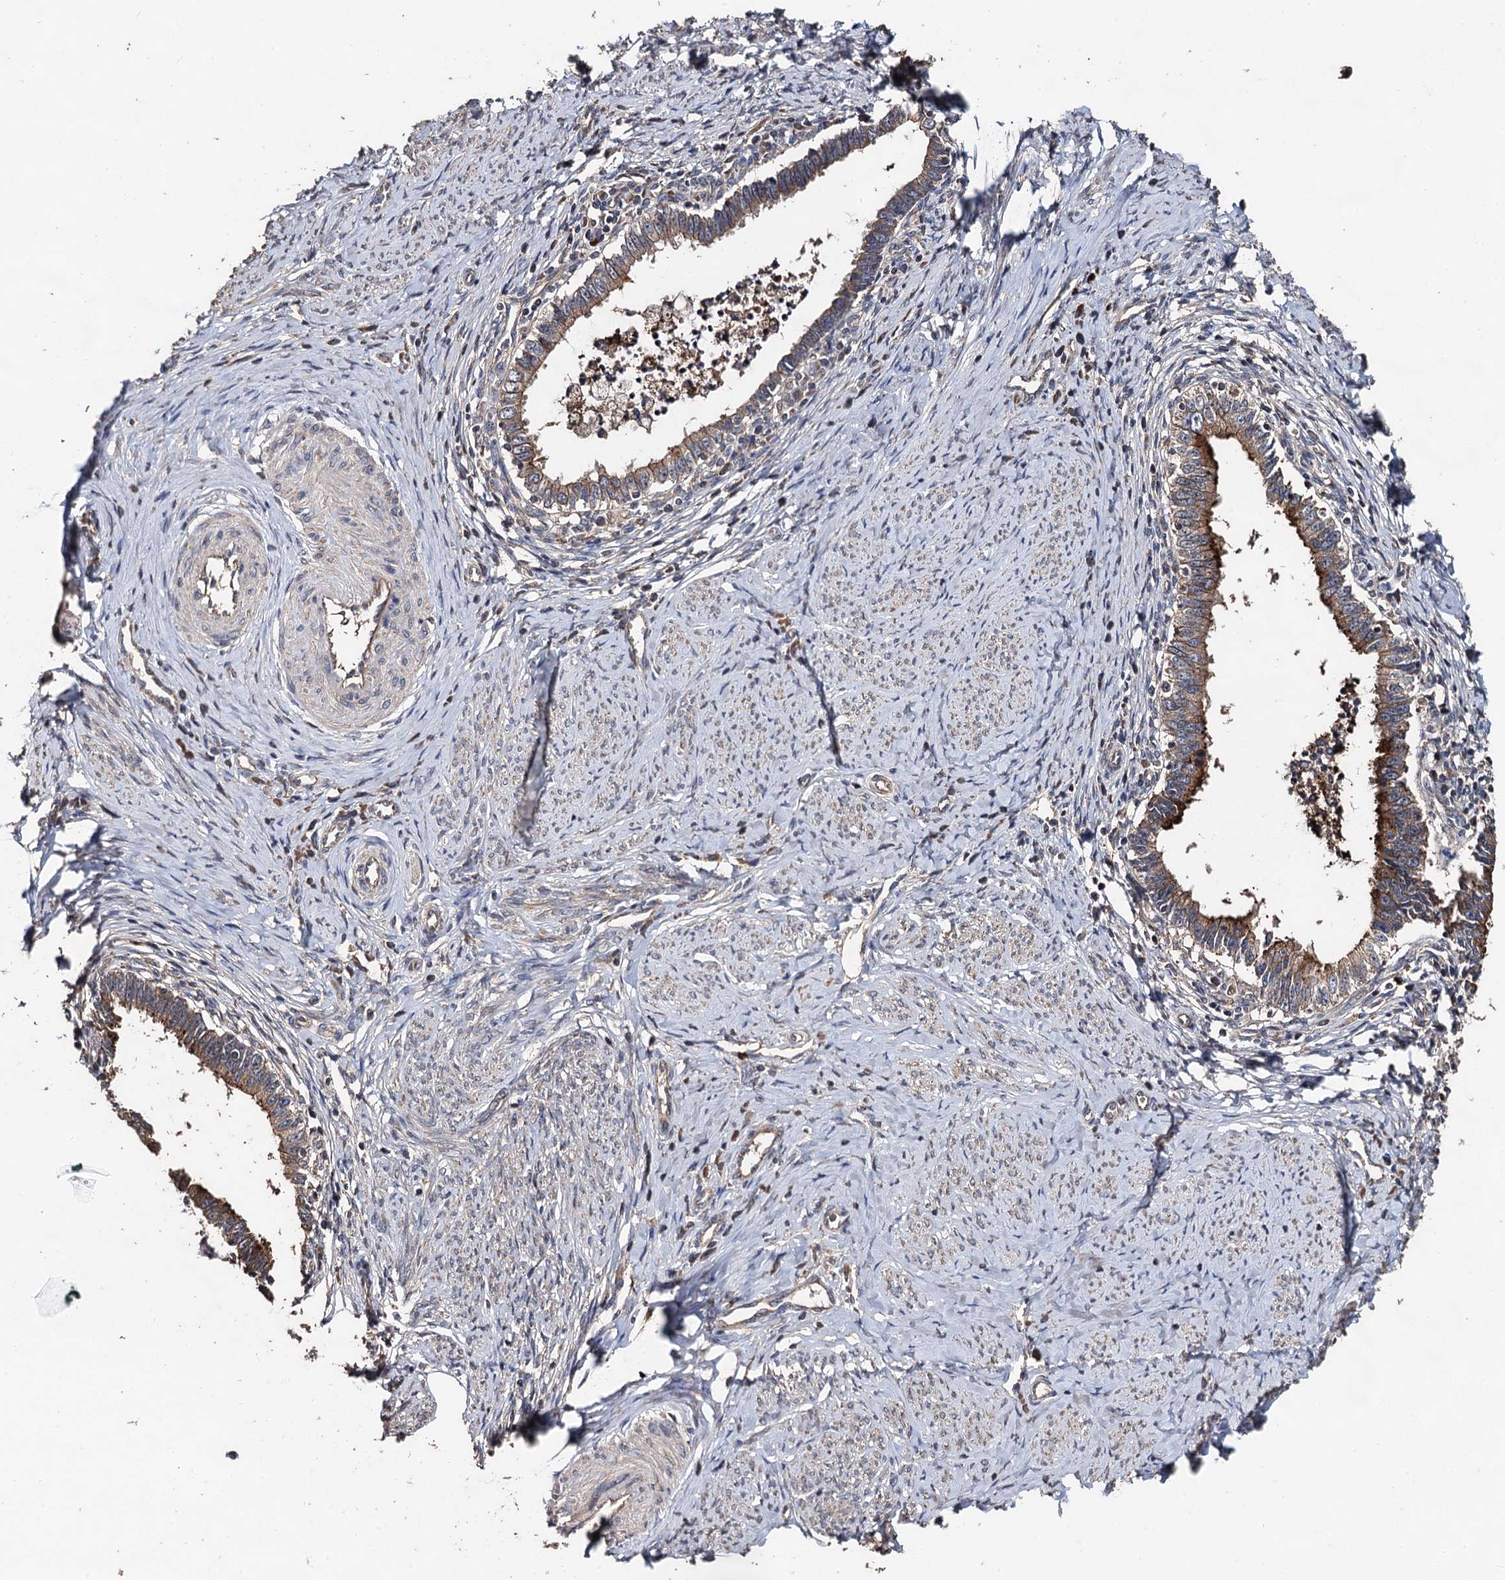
{"staining": {"intensity": "moderate", "quantity": ">75%", "location": "cytoplasmic/membranous"}, "tissue": "cervical cancer", "cell_type": "Tumor cells", "image_type": "cancer", "snomed": [{"axis": "morphology", "description": "Adenocarcinoma, NOS"}, {"axis": "topography", "description": "Cervix"}], "caption": "Tumor cells exhibit medium levels of moderate cytoplasmic/membranous positivity in approximately >75% of cells in cervical cancer. The staining was performed using DAB (3,3'-diaminobenzidine), with brown indicating positive protein expression. Nuclei are stained blue with hematoxylin.", "gene": "PPTC7", "patient": {"sex": "female", "age": 36}}